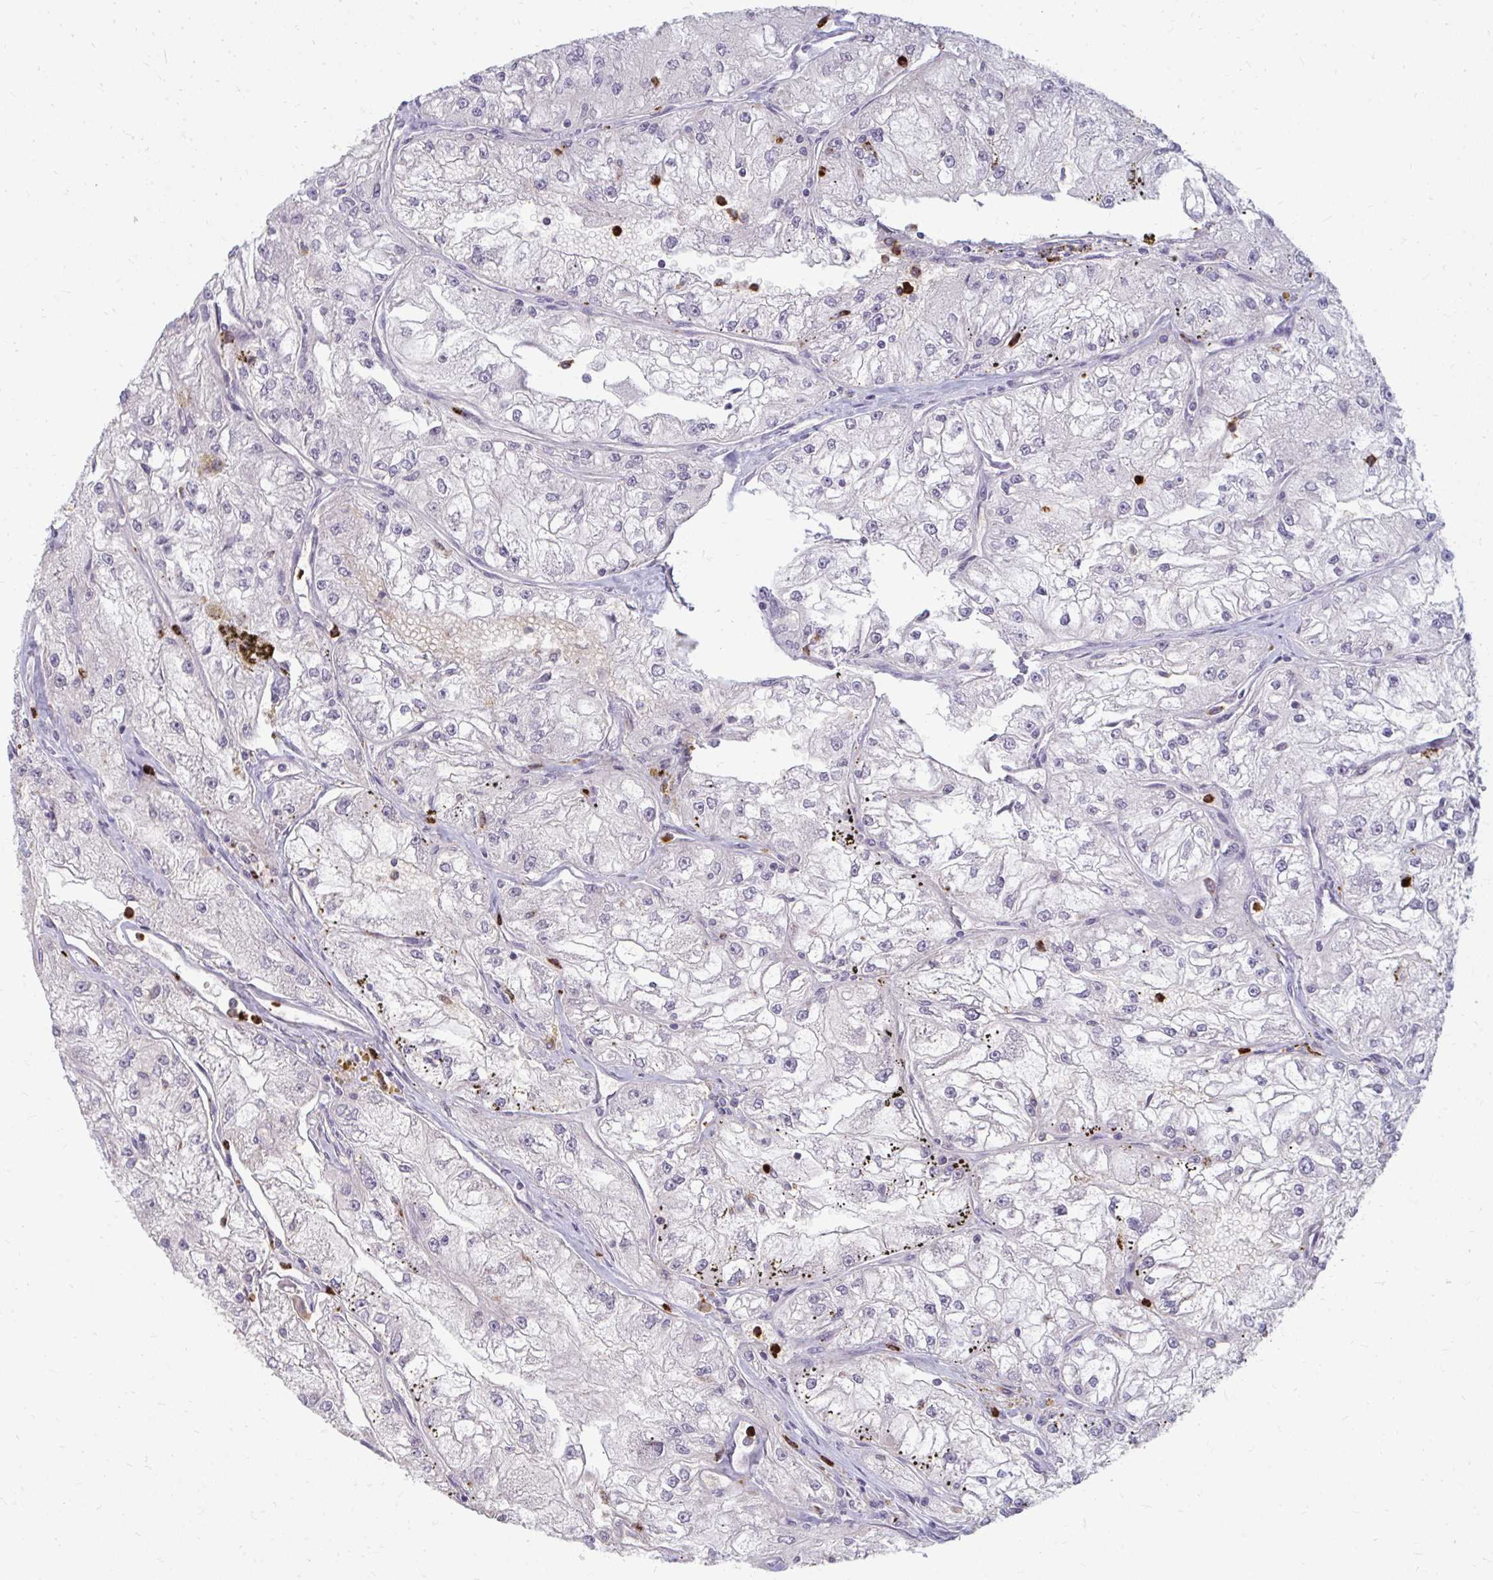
{"staining": {"intensity": "negative", "quantity": "none", "location": "none"}, "tissue": "renal cancer", "cell_type": "Tumor cells", "image_type": "cancer", "snomed": [{"axis": "morphology", "description": "Adenocarcinoma, NOS"}, {"axis": "topography", "description": "Kidney"}], "caption": "Renal adenocarcinoma was stained to show a protein in brown. There is no significant positivity in tumor cells. (DAB immunohistochemistry (IHC) visualized using brightfield microscopy, high magnification).", "gene": "RAB33A", "patient": {"sex": "female", "age": 72}}